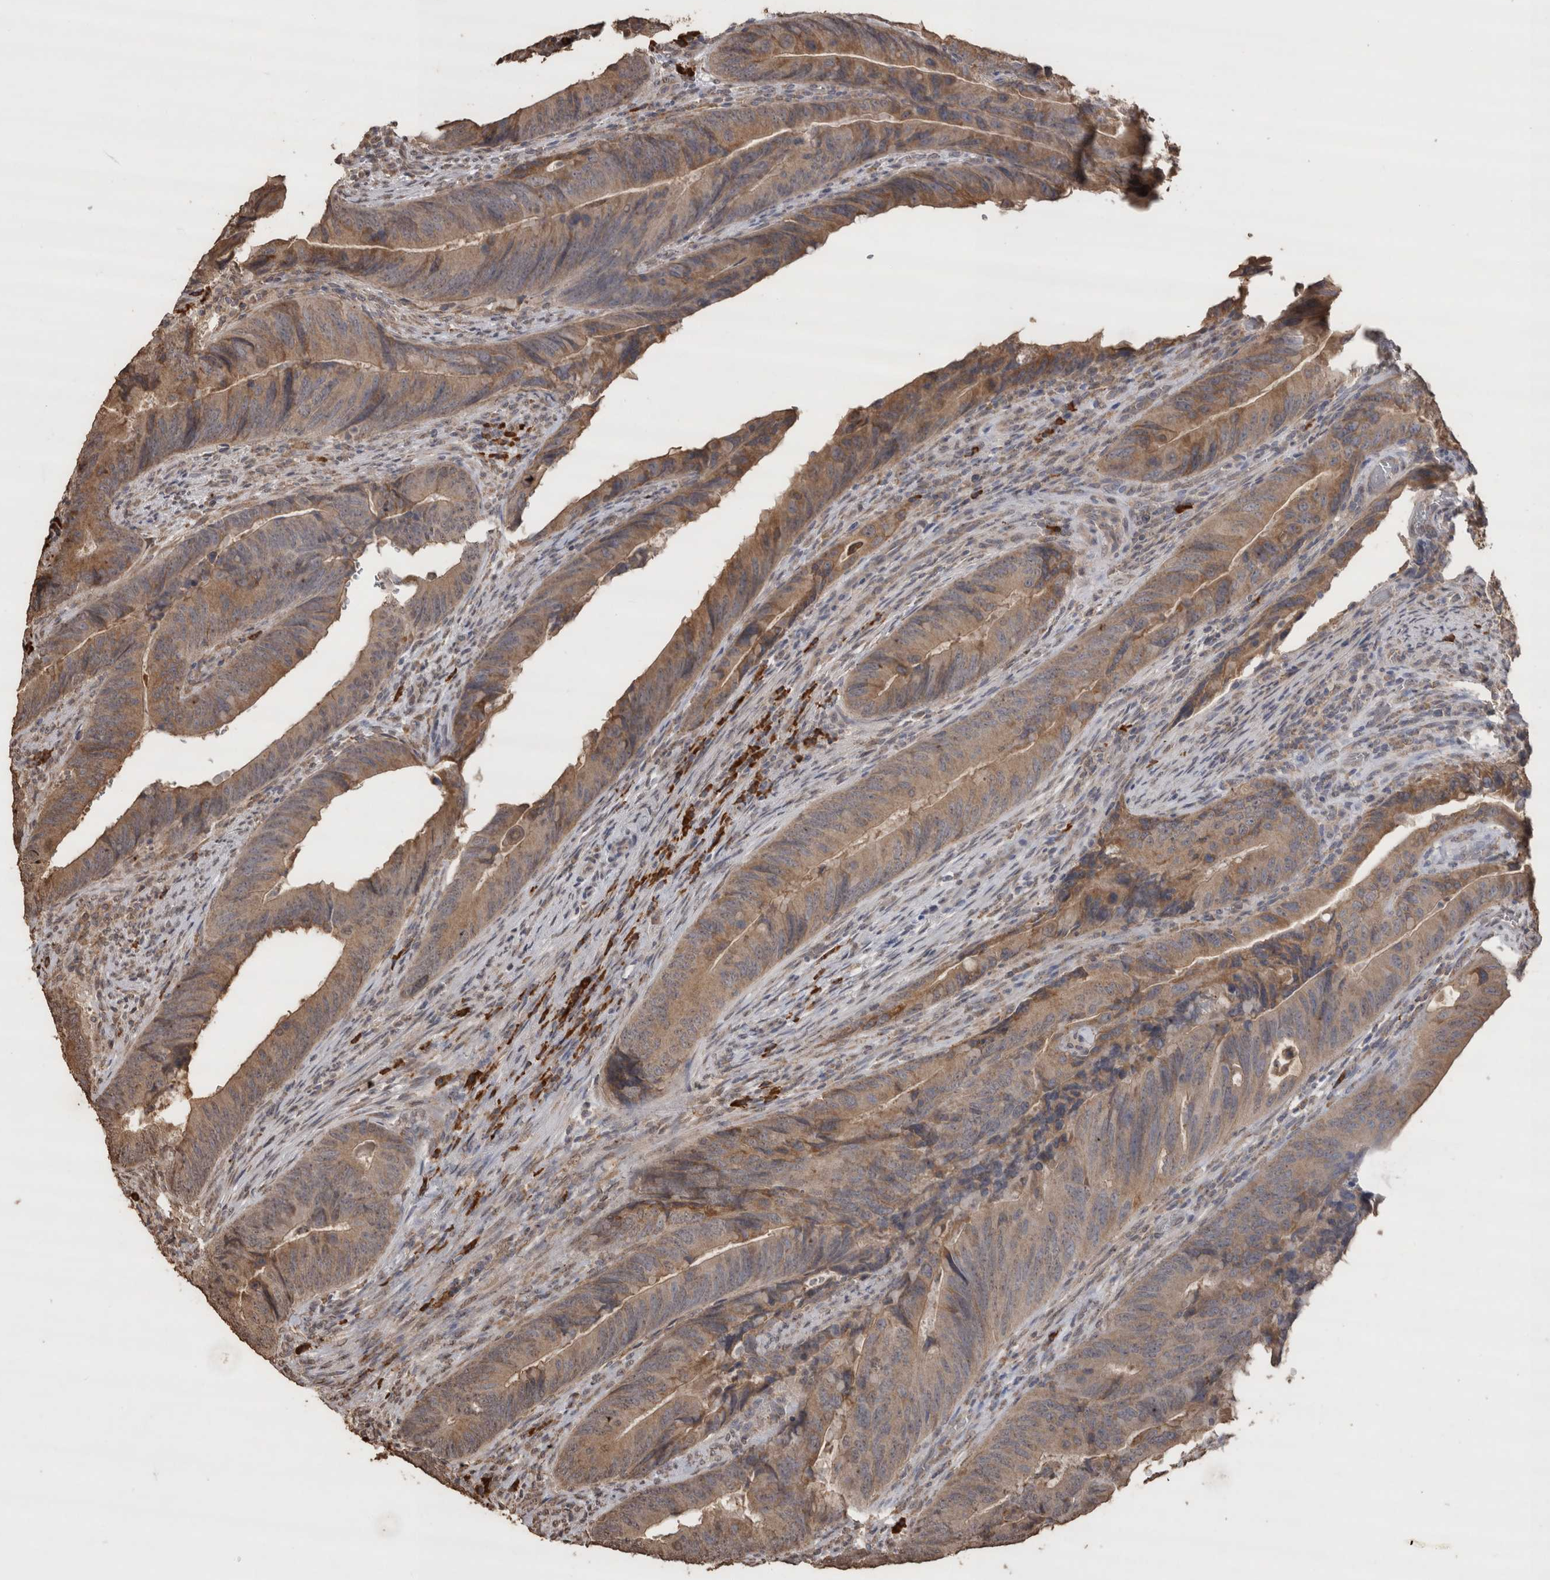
{"staining": {"intensity": "weak", "quantity": ">75%", "location": "cytoplasmic/membranous"}, "tissue": "colorectal cancer", "cell_type": "Tumor cells", "image_type": "cancer", "snomed": [{"axis": "morphology", "description": "Normal tissue, NOS"}, {"axis": "morphology", "description": "Adenocarcinoma, NOS"}, {"axis": "topography", "description": "Colon"}], "caption": "Human colorectal cancer stained for a protein (brown) reveals weak cytoplasmic/membranous positive positivity in about >75% of tumor cells.", "gene": "CRELD2", "patient": {"sex": "male", "age": 56}}